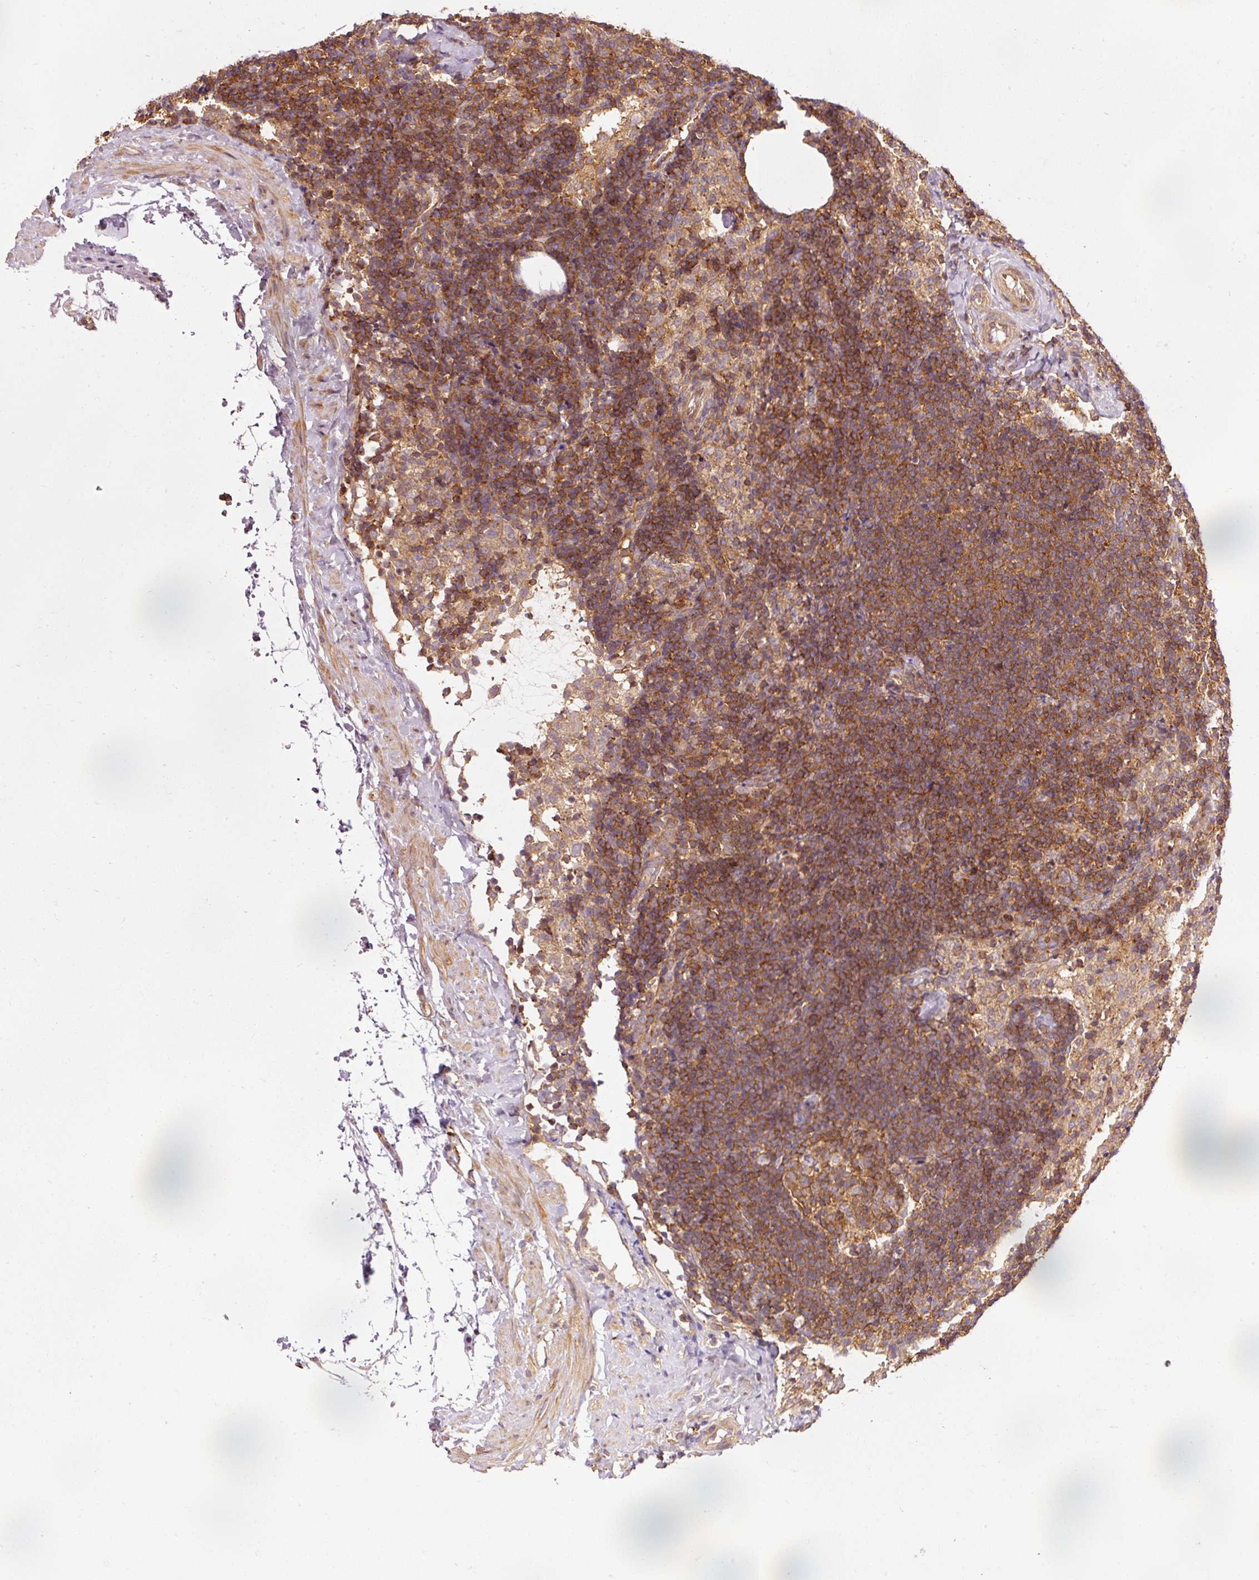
{"staining": {"intensity": "moderate", "quantity": ">75%", "location": "cytoplasmic/membranous"}, "tissue": "lymph node", "cell_type": "Germinal center cells", "image_type": "normal", "snomed": [{"axis": "morphology", "description": "Normal tissue, NOS"}, {"axis": "topography", "description": "Lymph node"}], "caption": "Germinal center cells demonstrate moderate cytoplasmic/membranous staining in approximately >75% of cells in unremarkable lymph node.", "gene": "PDAP1", "patient": {"sex": "female", "age": 52}}